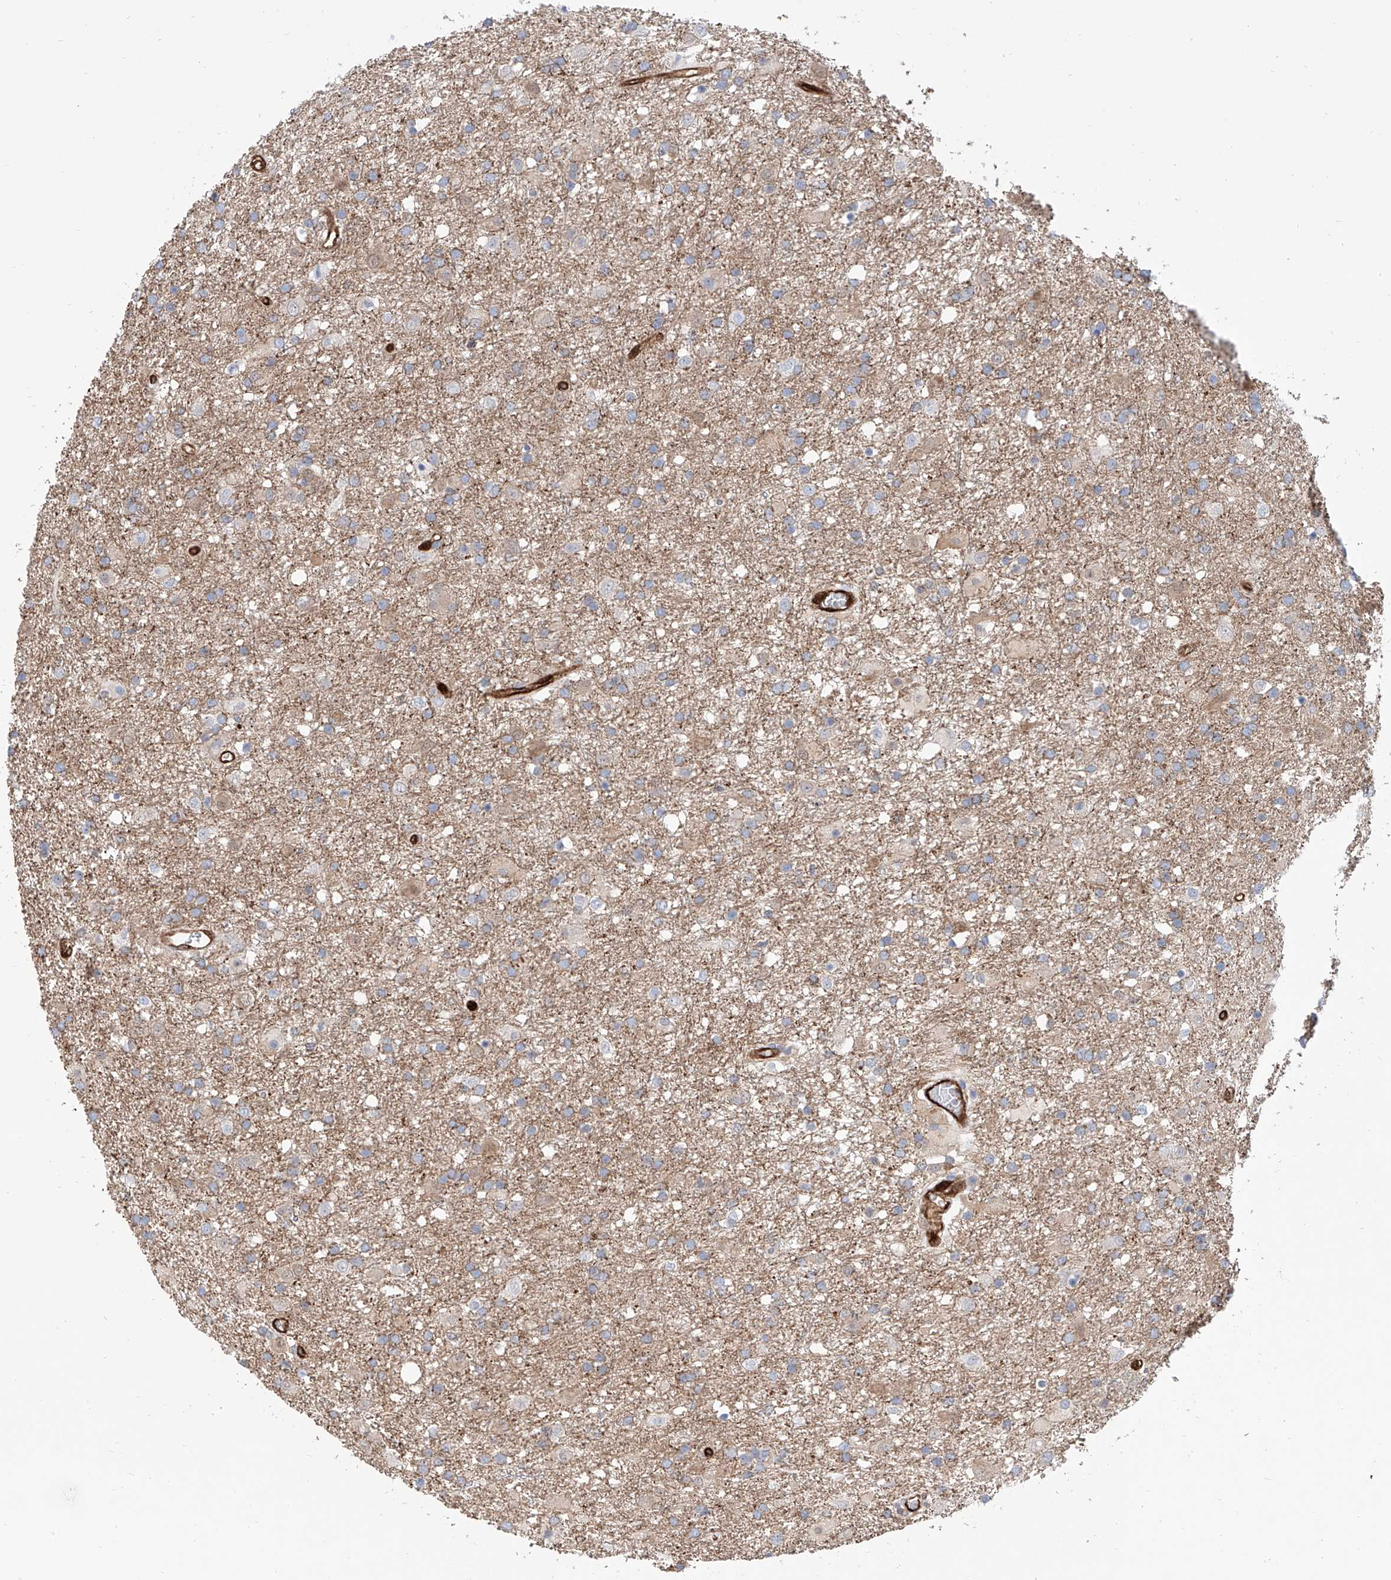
{"staining": {"intensity": "weak", "quantity": "25%-75%", "location": "cytoplasmic/membranous"}, "tissue": "glioma", "cell_type": "Tumor cells", "image_type": "cancer", "snomed": [{"axis": "morphology", "description": "Glioma, malignant, Low grade"}, {"axis": "topography", "description": "Brain"}], "caption": "A brown stain labels weak cytoplasmic/membranous staining of a protein in glioma tumor cells.", "gene": "PDXK", "patient": {"sex": "male", "age": 65}}